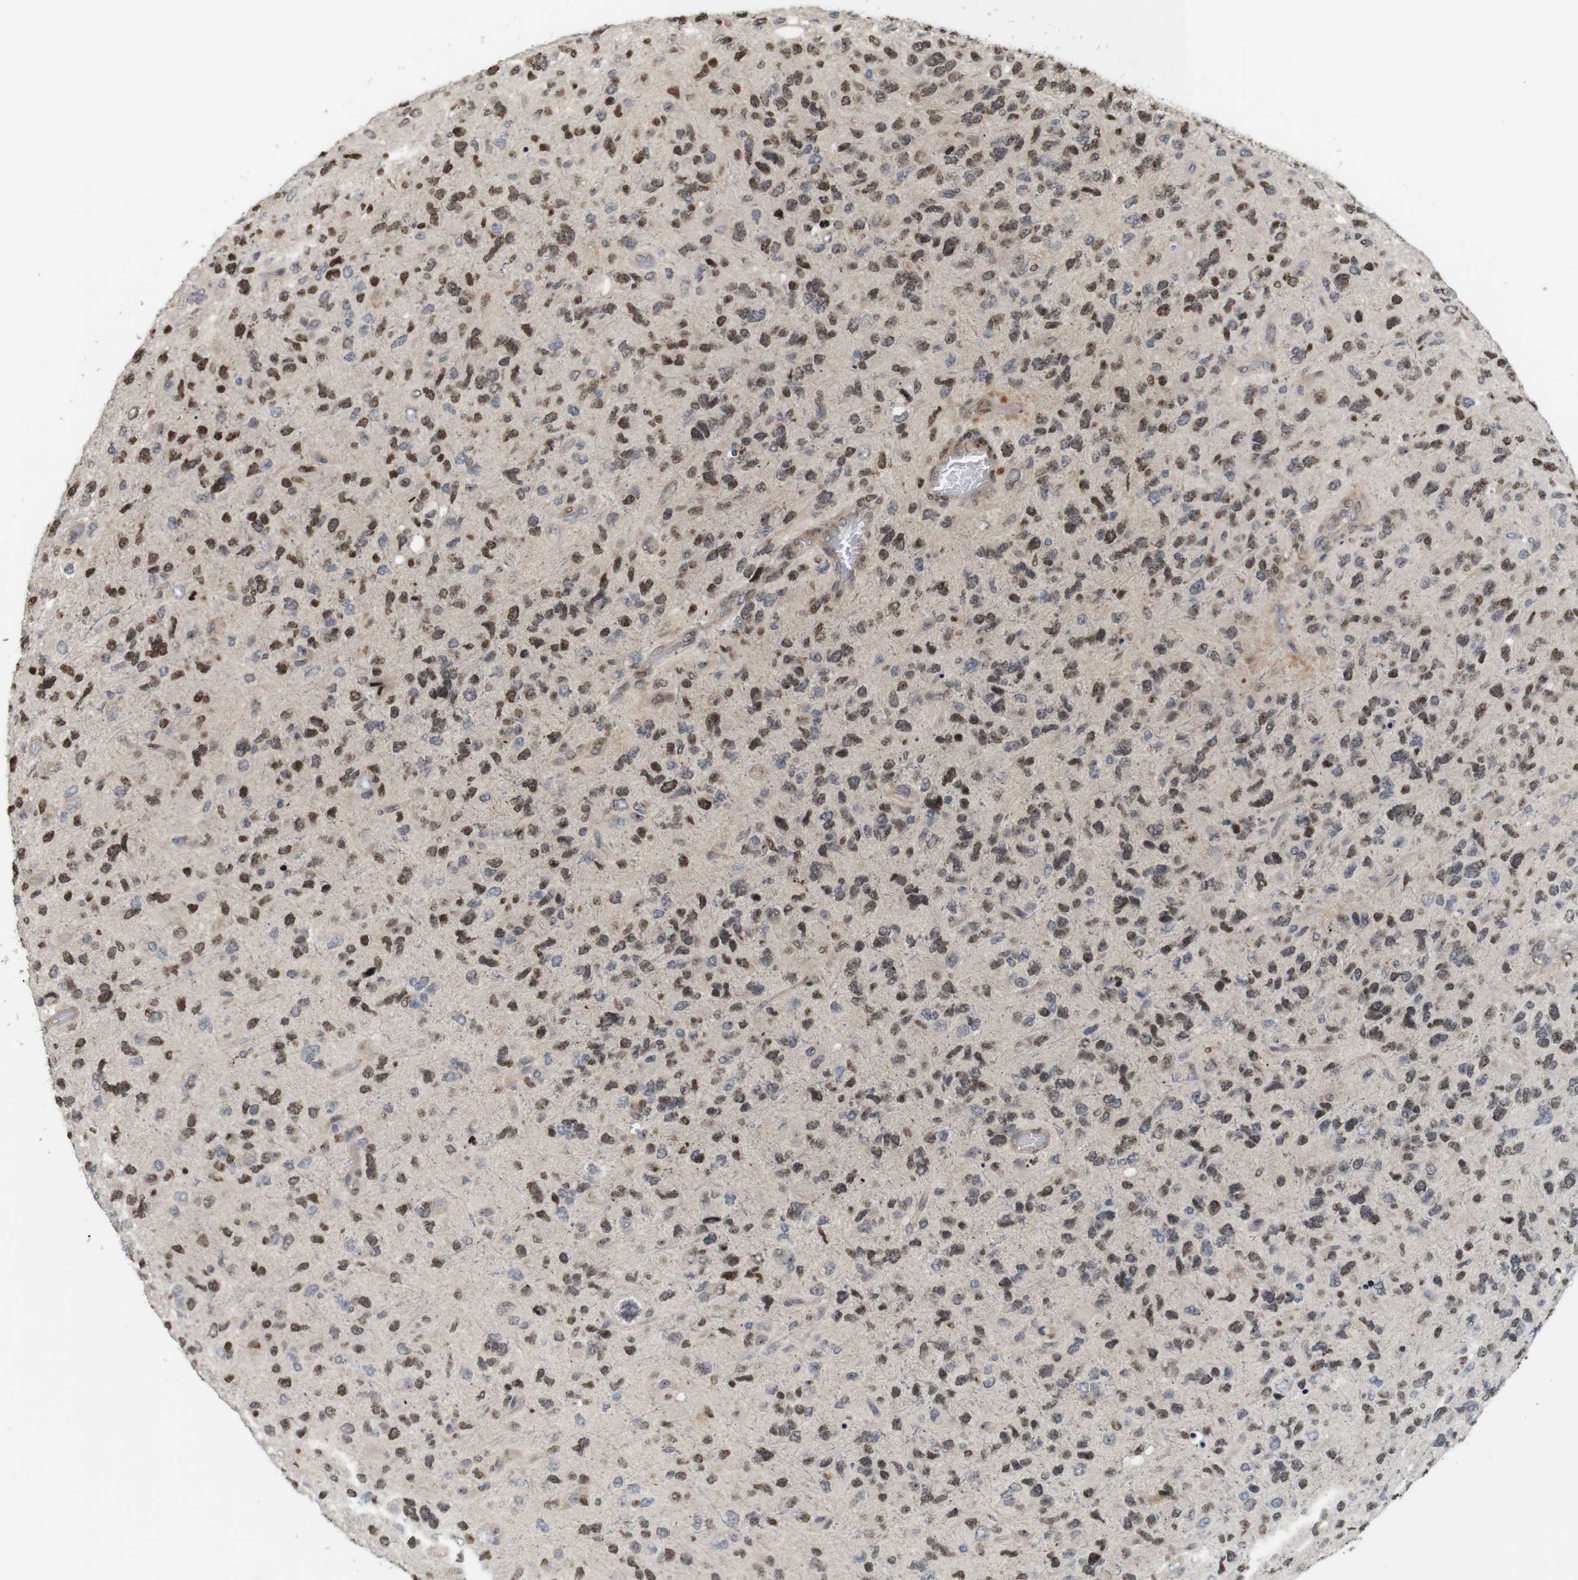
{"staining": {"intensity": "moderate", "quantity": "25%-75%", "location": "cytoplasmic/membranous"}, "tissue": "glioma", "cell_type": "Tumor cells", "image_type": "cancer", "snomed": [{"axis": "morphology", "description": "Glioma, malignant, High grade"}, {"axis": "topography", "description": "Brain"}], "caption": "This micrograph shows high-grade glioma (malignant) stained with immunohistochemistry to label a protein in brown. The cytoplasmic/membranous of tumor cells show moderate positivity for the protein. Nuclei are counter-stained blue.", "gene": "MBD1", "patient": {"sex": "female", "age": 58}}